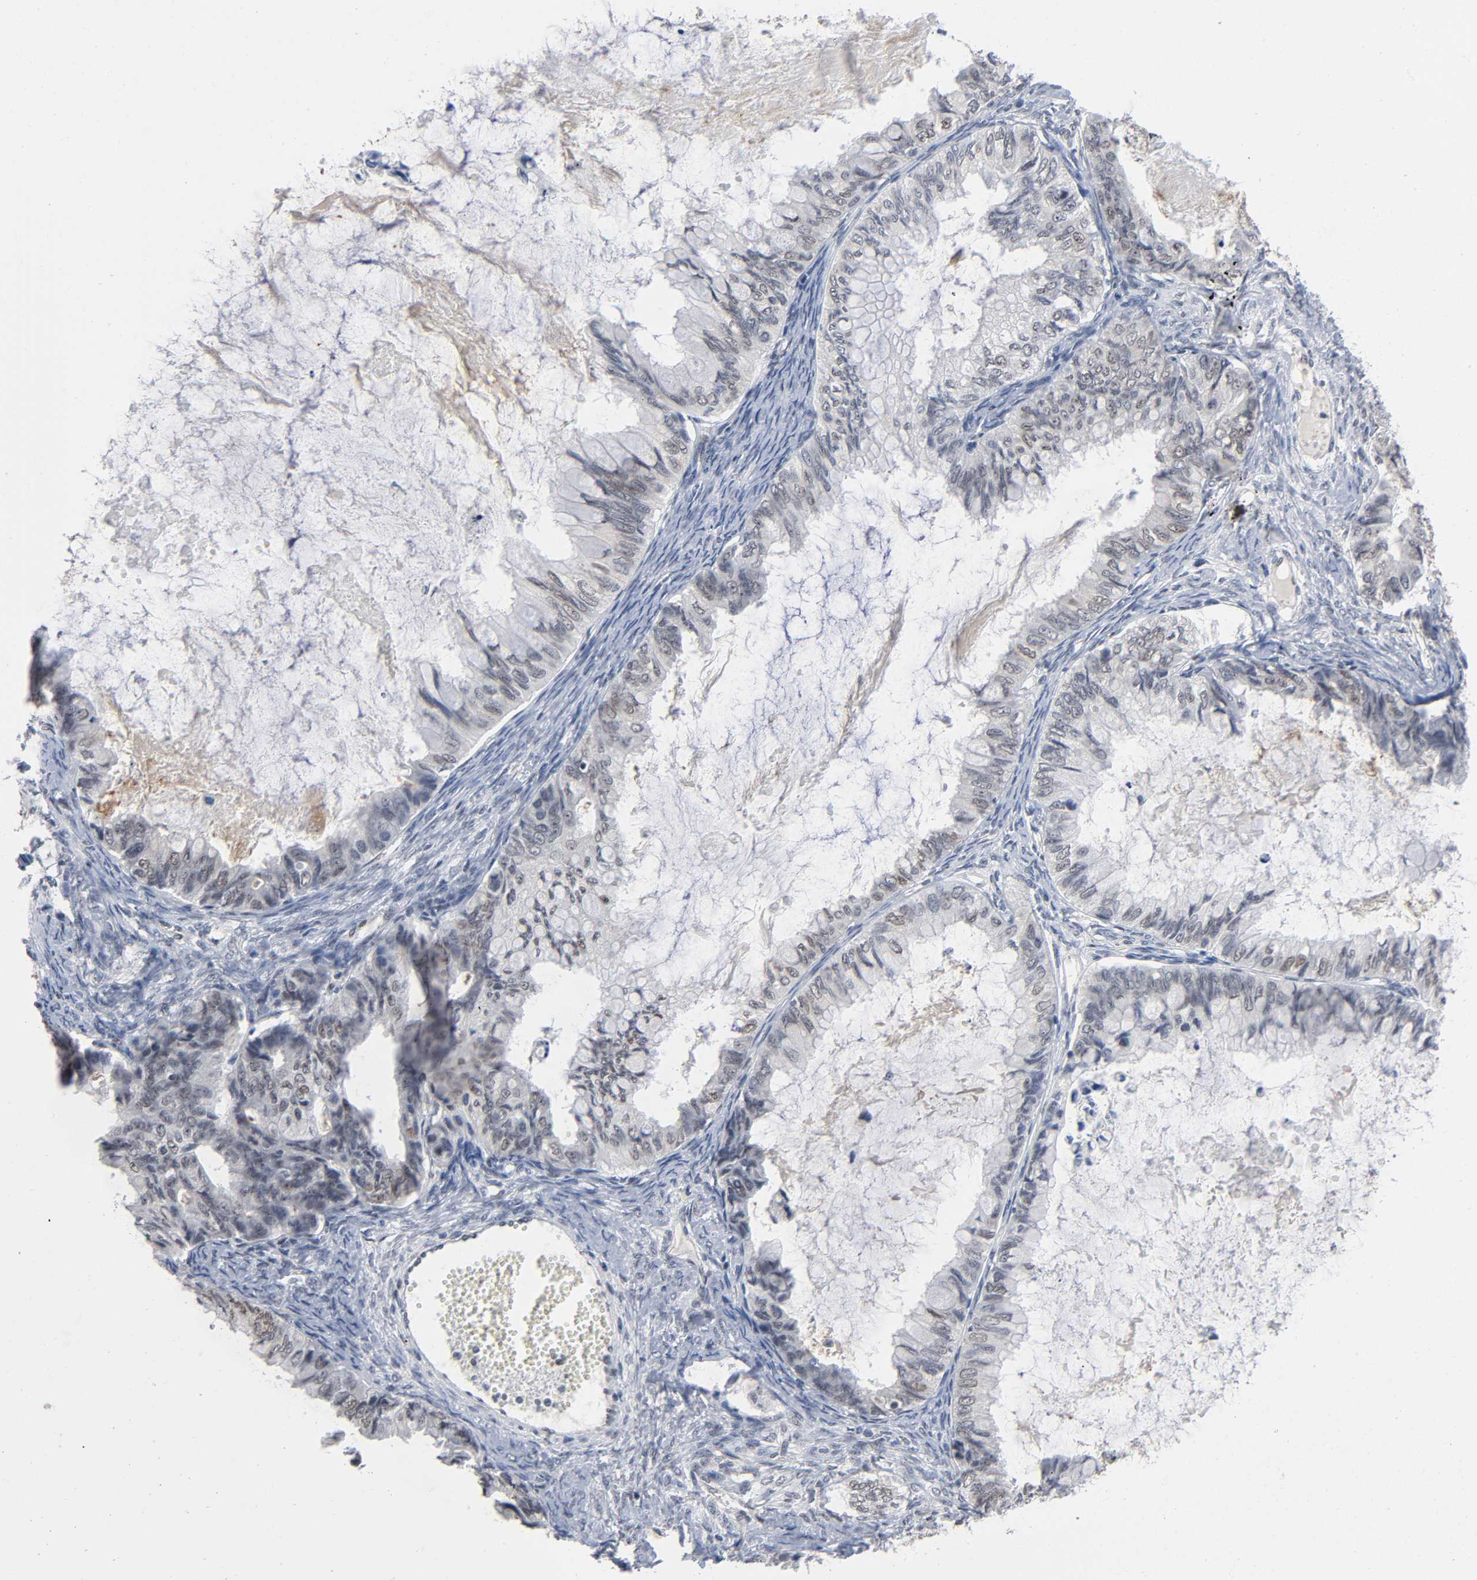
{"staining": {"intensity": "weak", "quantity": "25%-75%", "location": "cytoplasmic/membranous,nuclear"}, "tissue": "ovarian cancer", "cell_type": "Tumor cells", "image_type": "cancer", "snomed": [{"axis": "morphology", "description": "Cystadenocarcinoma, mucinous, NOS"}, {"axis": "topography", "description": "Ovary"}], "caption": "High-power microscopy captured an immunohistochemistry (IHC) histopathology image of ovarian cancer (mucinous cystadenocarcinoma), revealing weak cytoplasmic/membranous and nuclear expression in about 25%-75% of tumor cells. (DAB (3,3'-diaminobenzidine) = brown stain, brightfield microscopy at high magnification).", "gene": "ZNF384", "patient": {"sex": "female", "age": 80}}